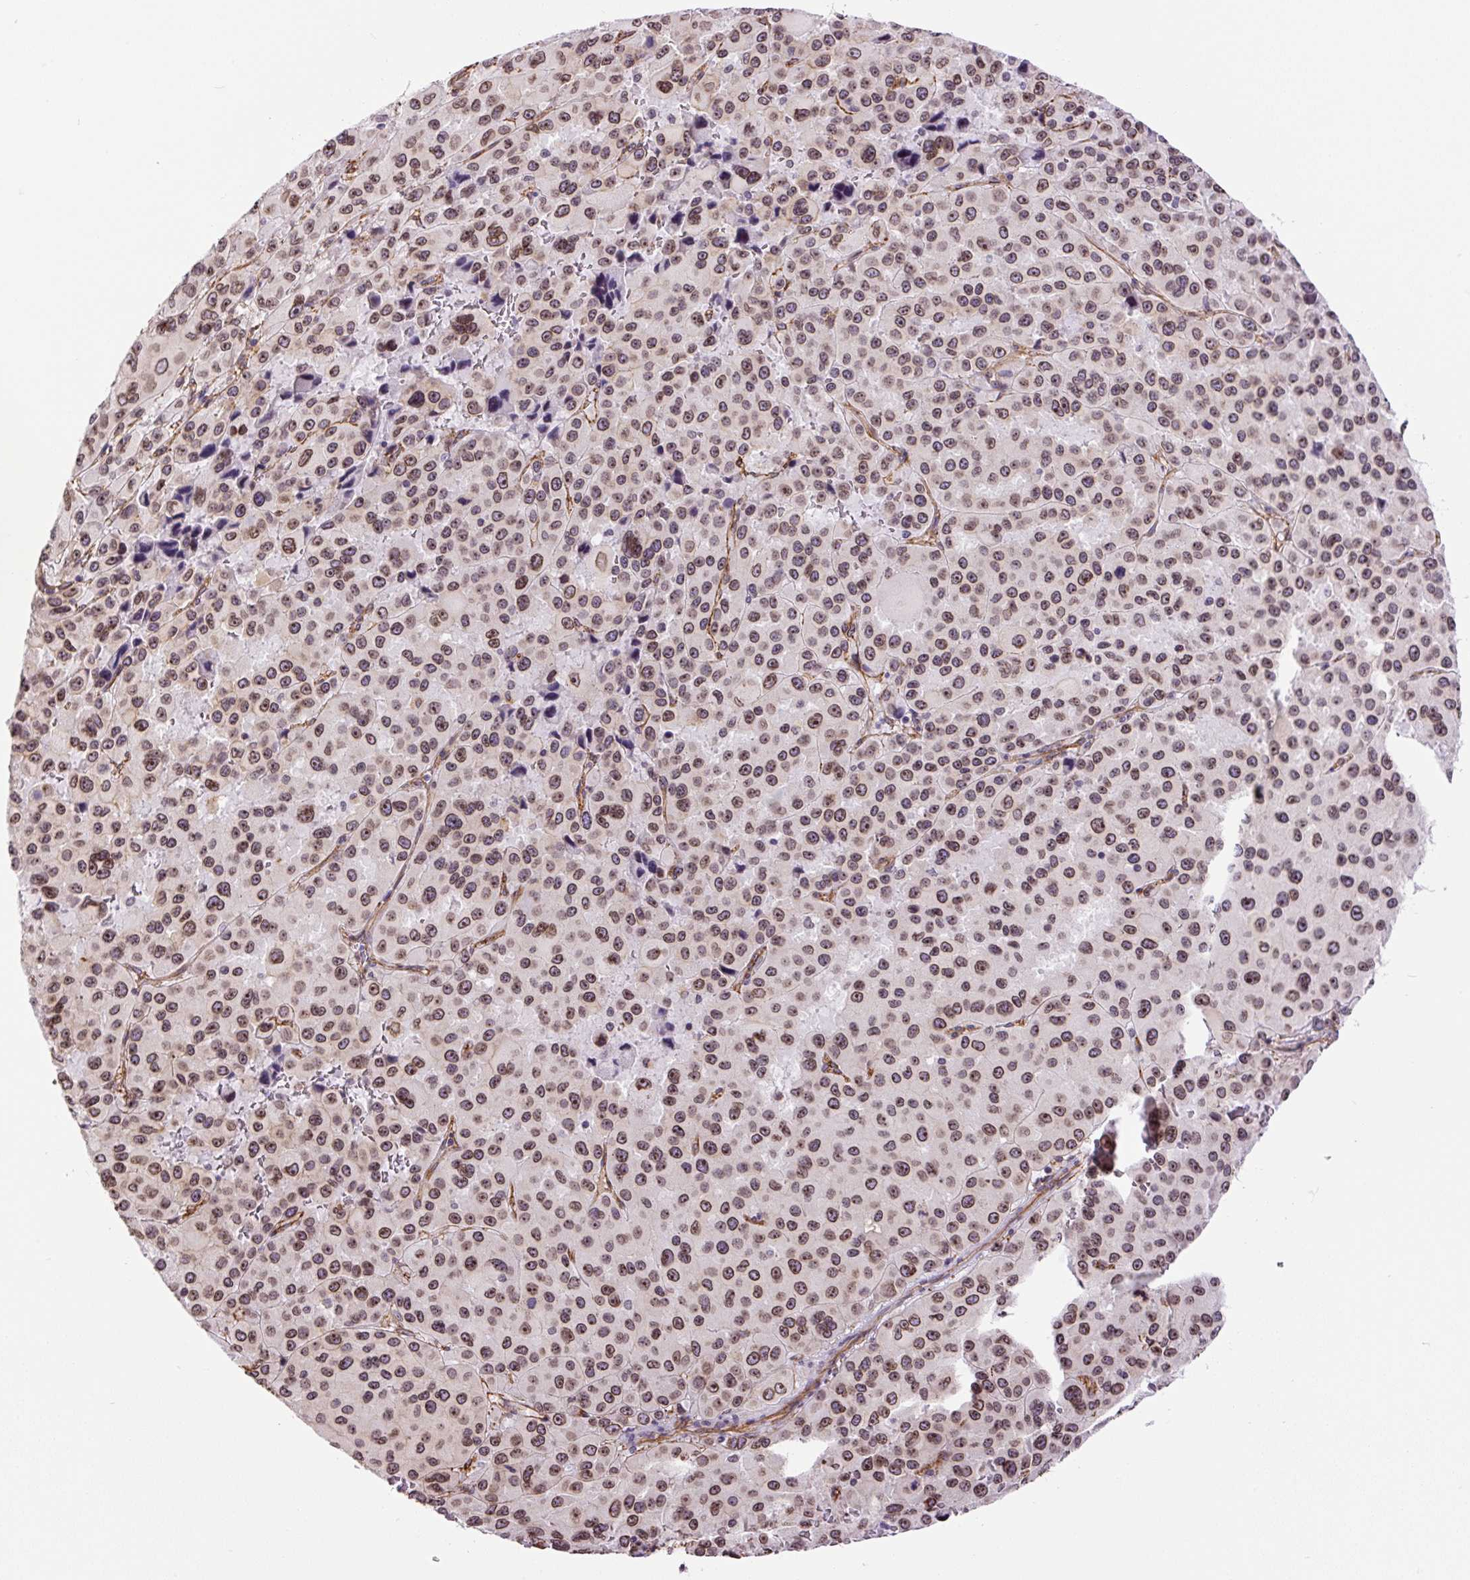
{"staining": {"intensity": "moderate", "quantity": ">75%", "location": "nuclear"}, "tissue": "melanoma", "cell_type": "Tumor cells", "image_type": "cancer", "snomed": [{"axis": "morphology", "description": "Malignant melanoma, Metastatic site"}, {"axis": "topography", "description": "Lymph node"}], "caption": "The photomicrograph exhibits staining of malignant melanoma (metastatic site), revealing moderate nuclear protein expression (brown color) within tumor cells.", "gene": "MYO5C", "patient": {"sex": "female", "age": 65}}